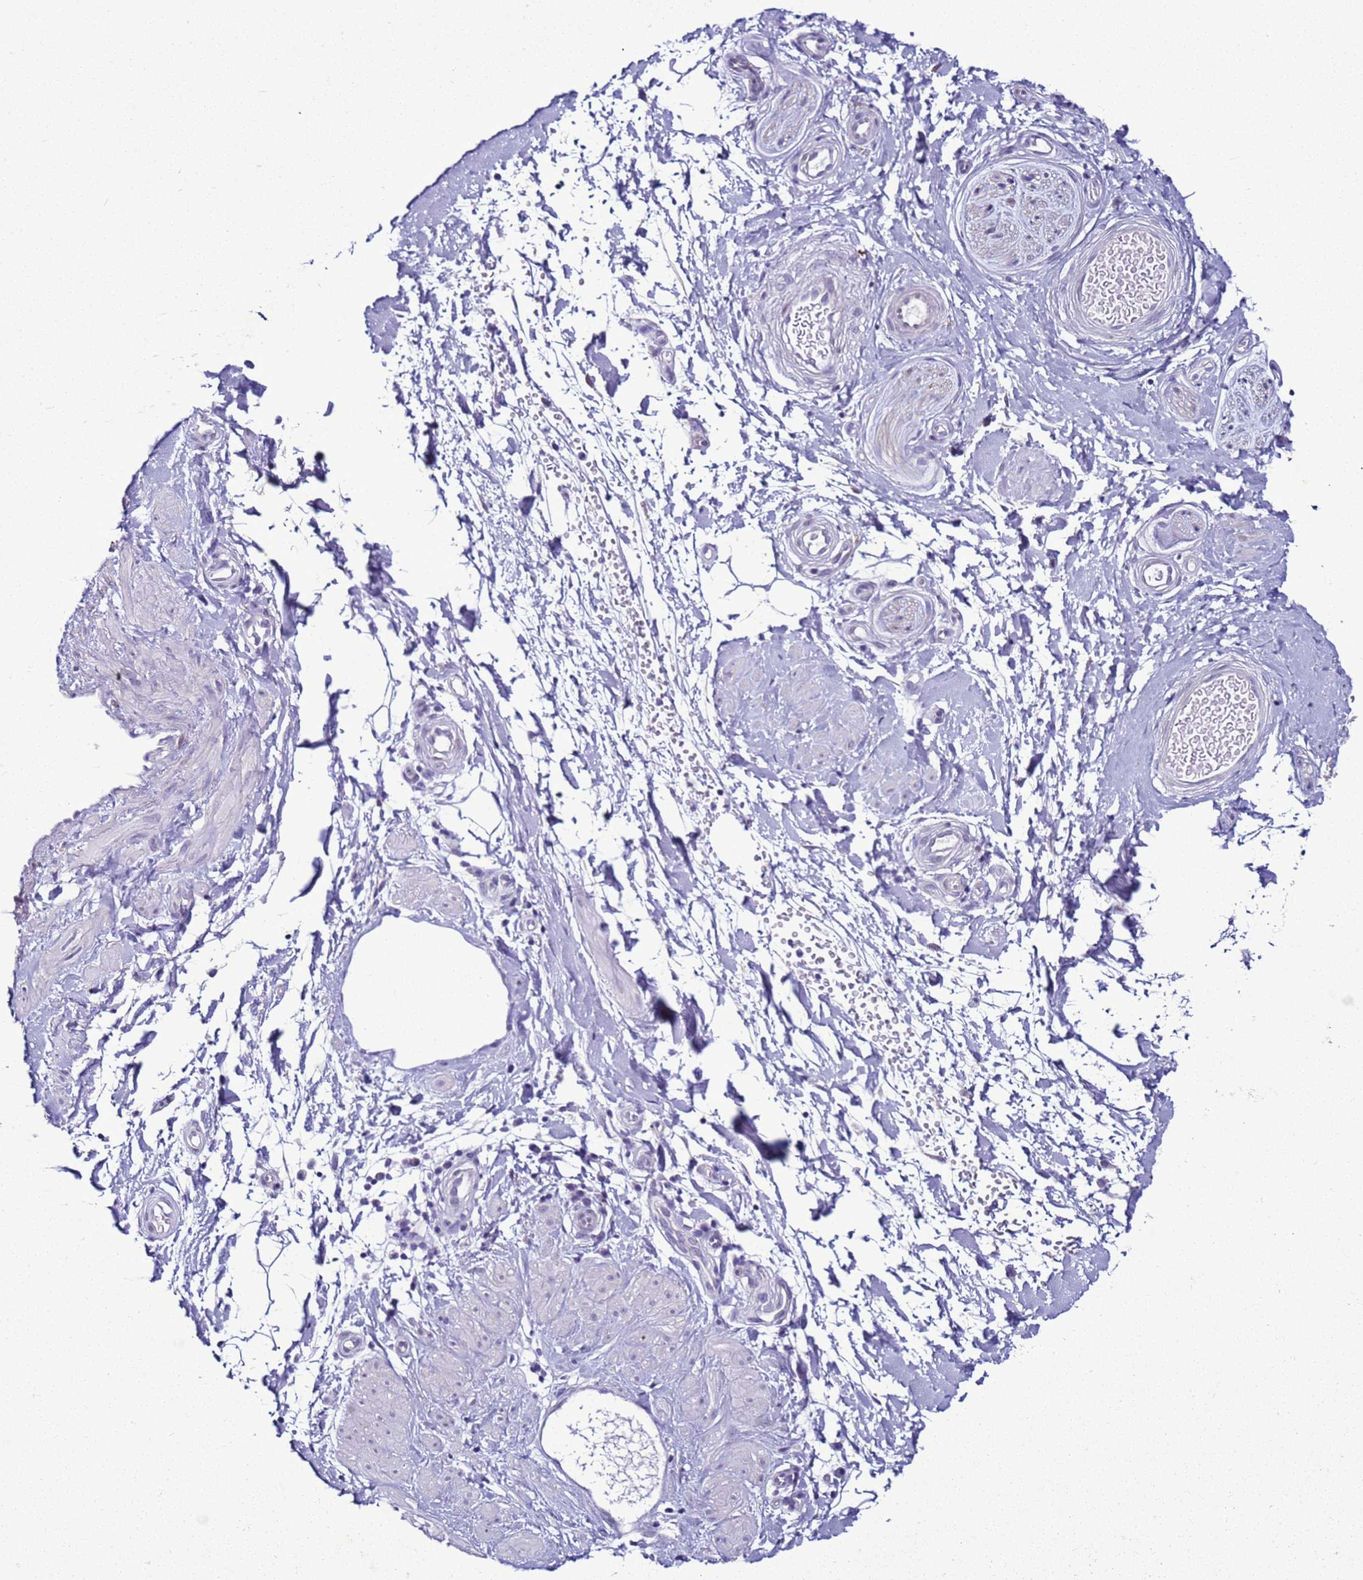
{"staining": {"intensity": "negative", "quantity": "none", "location": "none"}, "tissue": "adipose tissue", "cell_type": "Adipocytes", "image_type": "normal", "snomed": [{"axis": "morphology", "description": "Normal tissue, NOS"}, {"axis": "topography", "description": "Soft tissue"}, {"axis": "topography", "description": "Adipose tissue"}, {"axis": "topography", "description": "Vascular tissue"}, {"axis": "topography", "description": "Peripheral nerve tissue"}], "caption": "Immunohistochemistry (IHC) image of benign human adipose tissue stained for a protein (brown), which shows no staining in adipocytes.", "gene": "LRRC10B", "patient": {"sex": "male", "age": 74}}